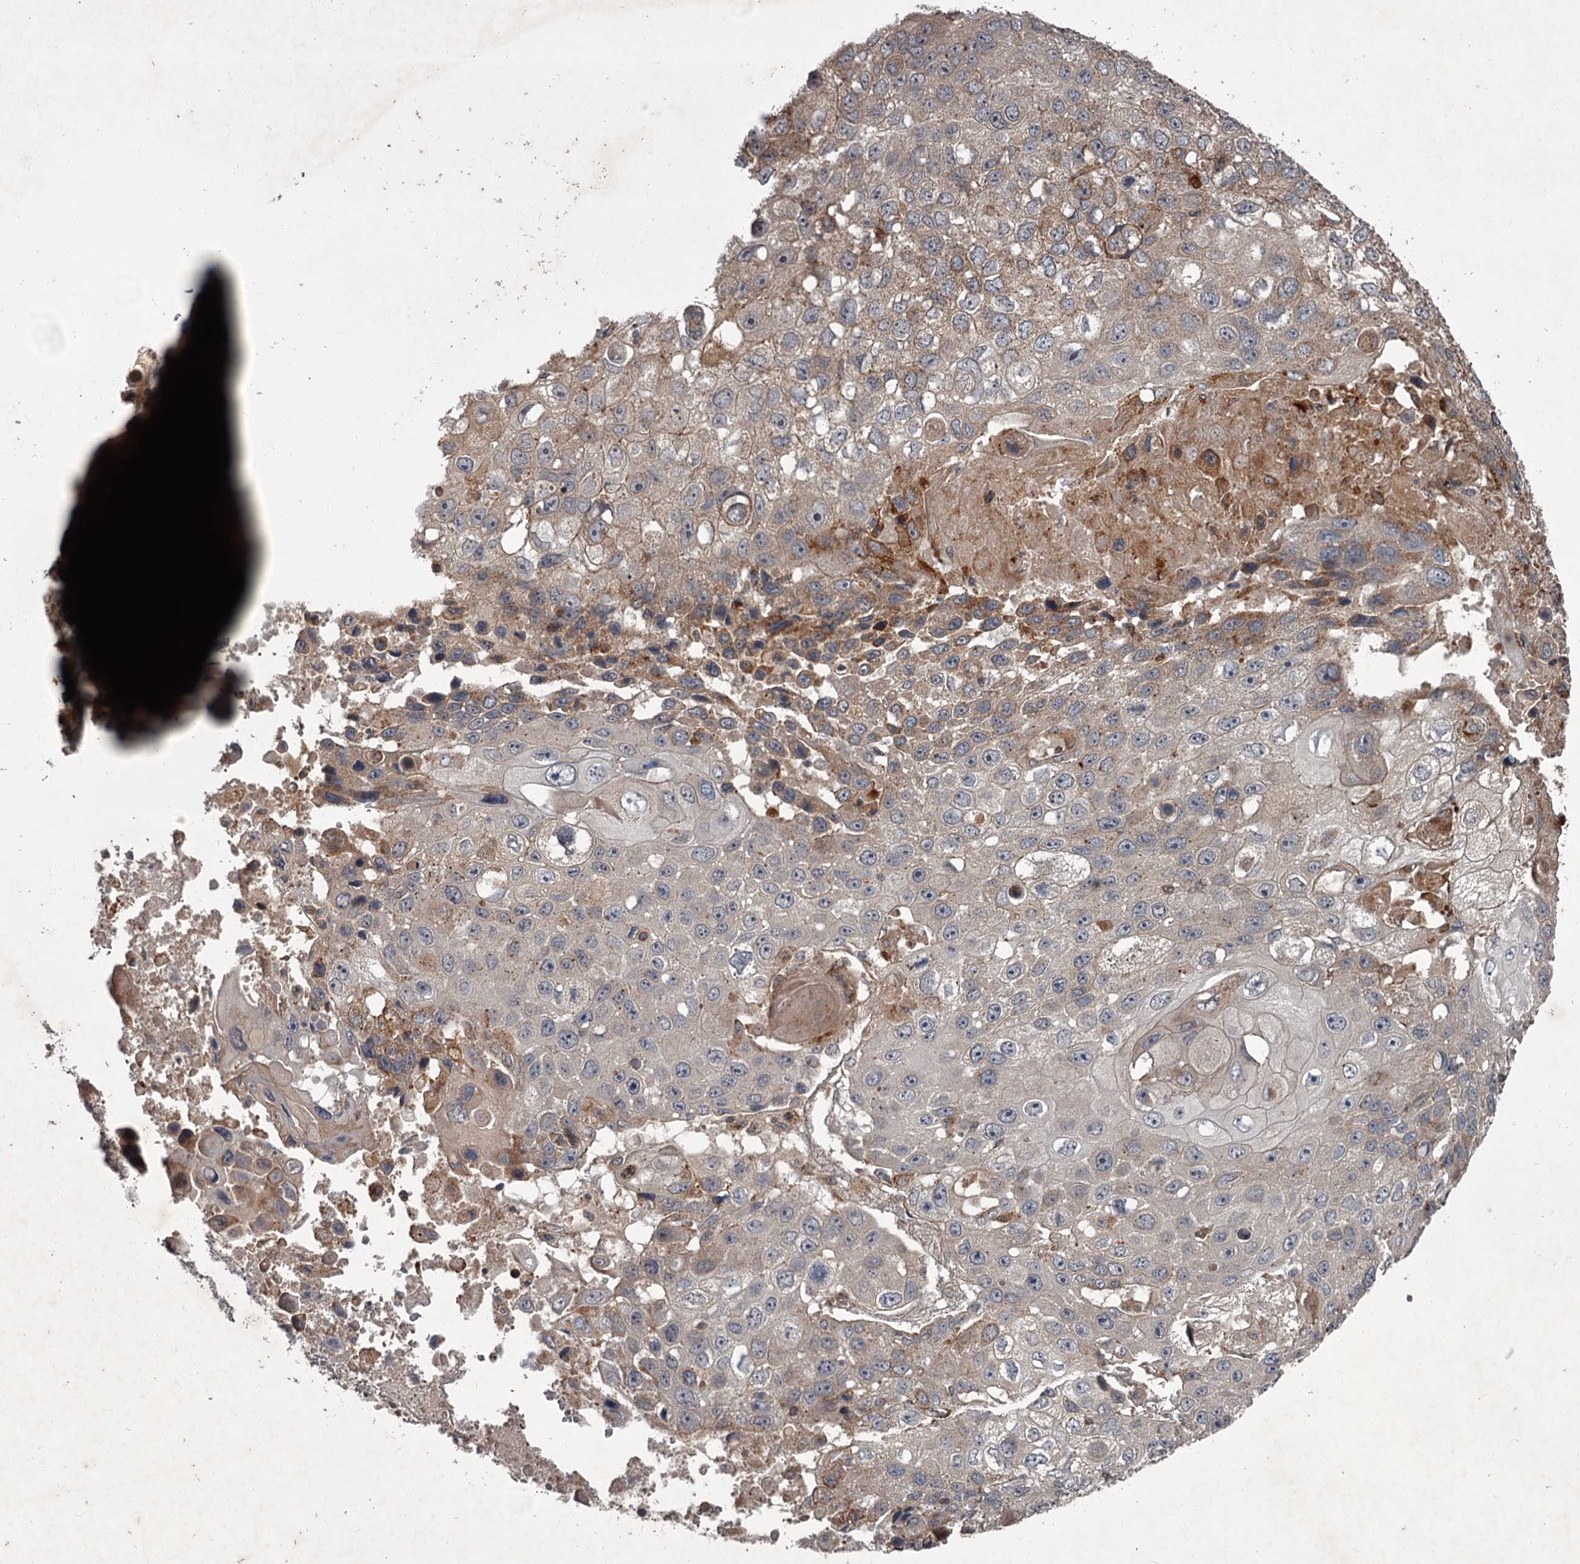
{"staining": {"intensity": "weak", "quantity": "<25%", "location": "cytoplasmic/membranous"}, "tissue": "lung cancer", "cell_type": "Tumor cells", "image_type": "cancer", "snomed": [{"axis": "morphology", "description": "Squamous cell carcinoma, NOS"}, {"axis": "topography", "description": "Lung"}], "caption": "Tumor cells show no significant positivity in squamous cell carcinoma (lung).", "gene": "UNC93B1", "patient": {"sex": "male", "age": 61}}